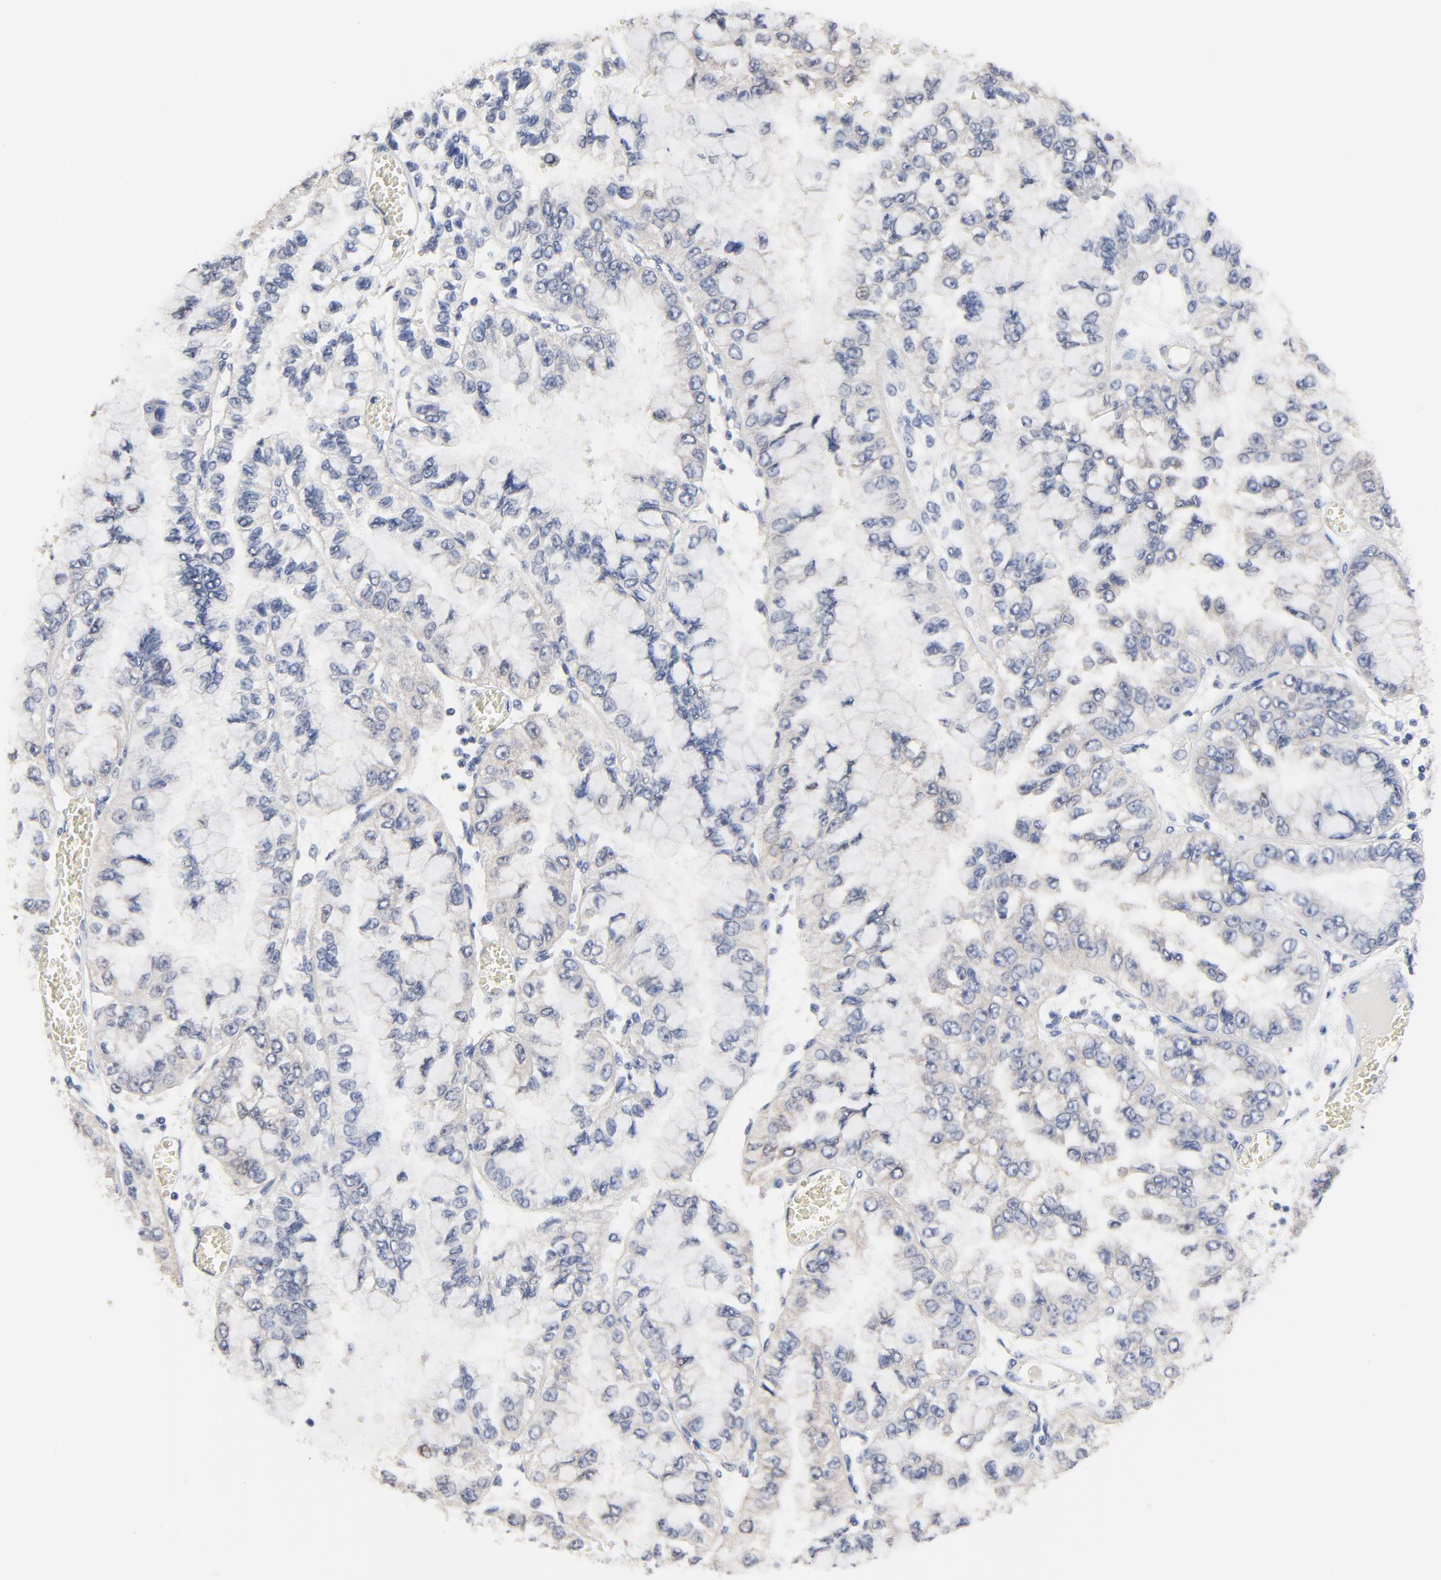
{"staining": {"intensity": "negative", "quantity": "none", "location": "none"}, "tissue": "liver cancer", "cell_type": "Tumor cells", "image_type": "cancer", "snomed": [{"axis": "morphology", "description": "Cholangiocarcinoma"}, {"axis": "topography", "description": "Liver"}], "caption": "Protein analysis of cholangiocarcinoma (liver) displays no significant staining in tumor cells.", "gene": "FBXL5", "patient": {"sex": "female", "age": 79}}